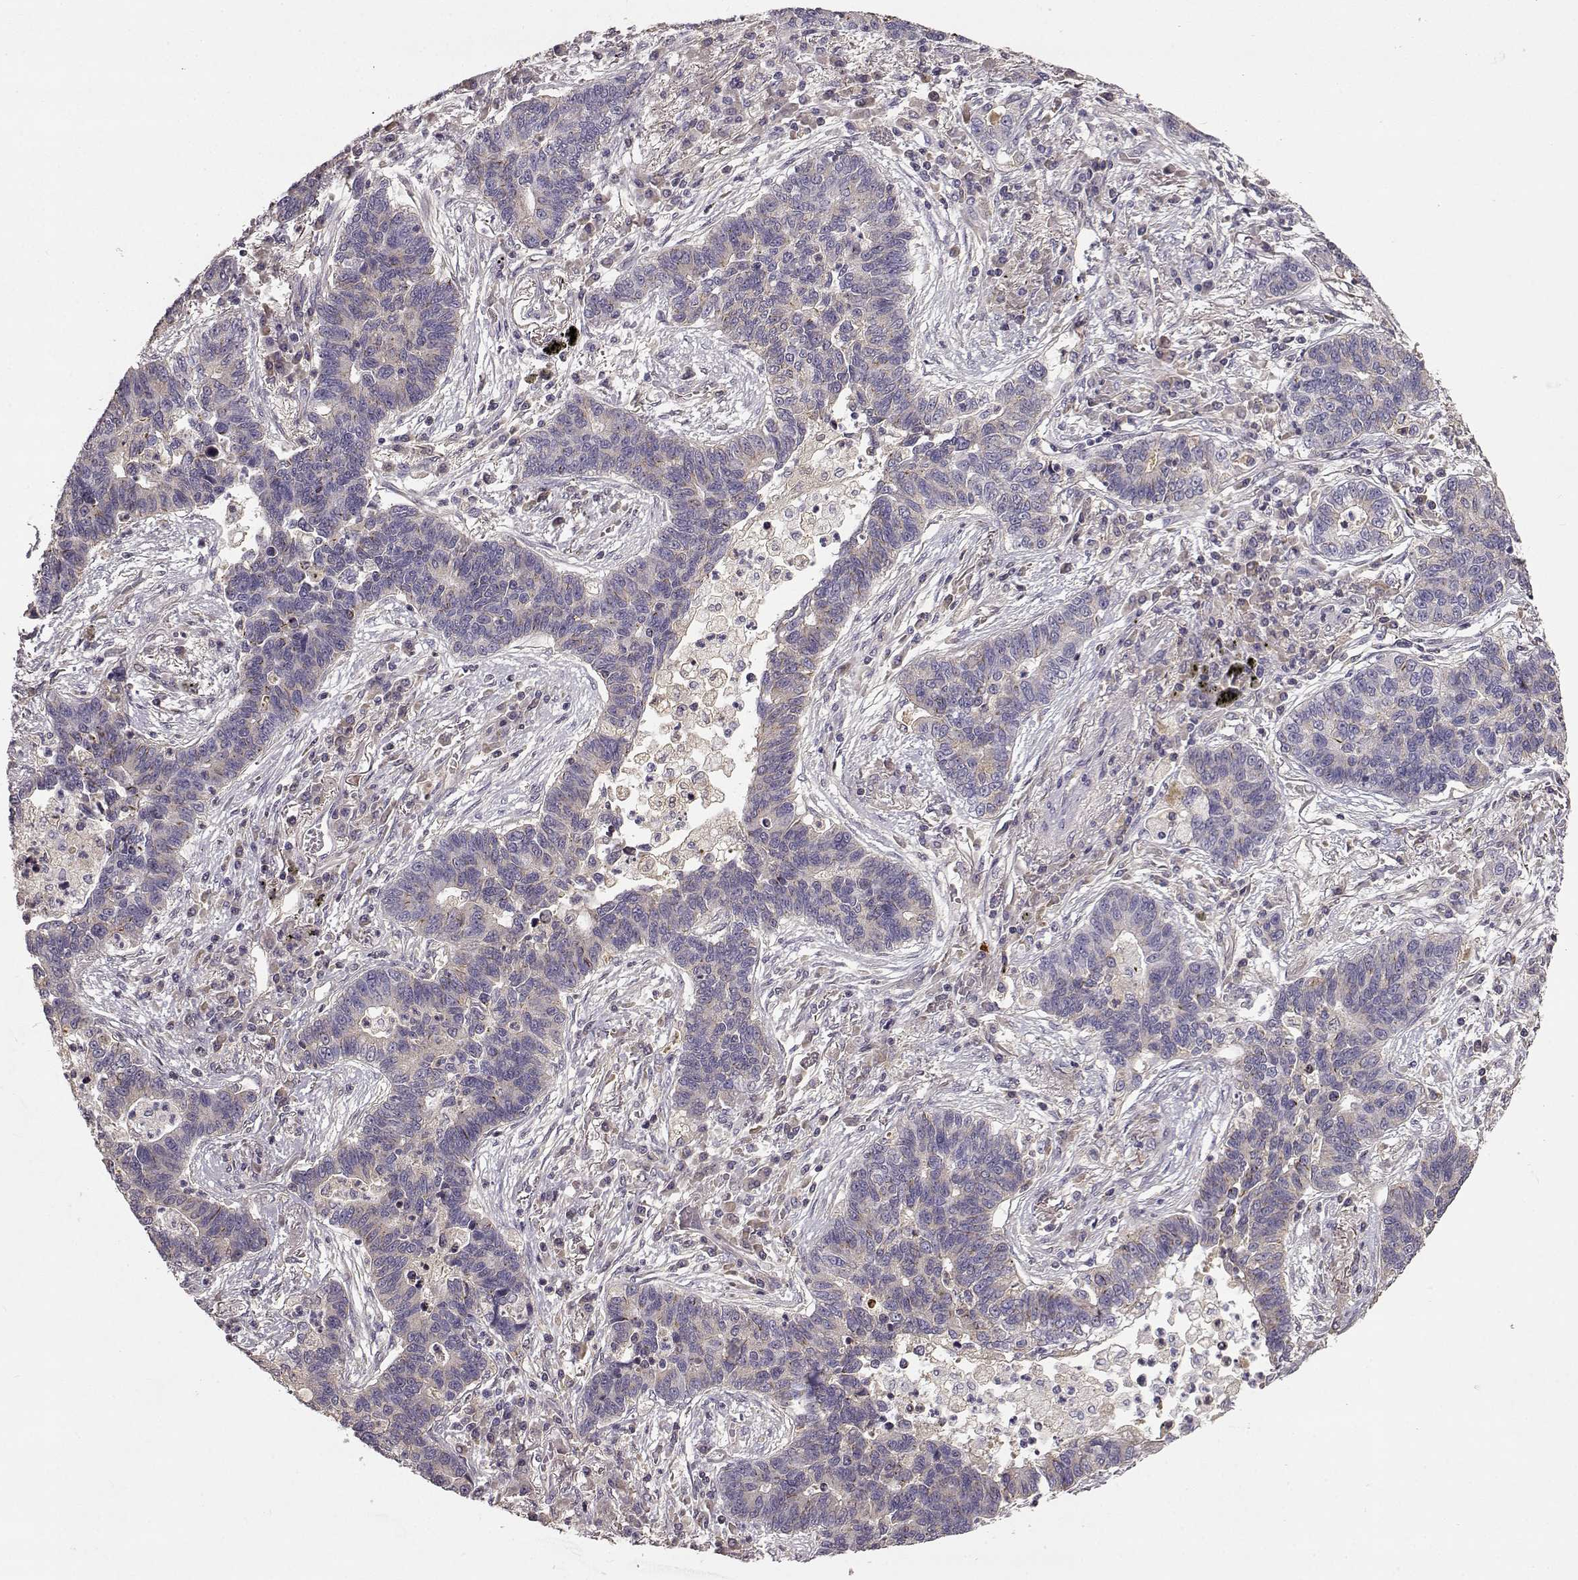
{"staining": {"intensity": "weak", "quantity": ">75%", "location": "cytoplasmic/membranous"}, "tissue": "lung cancer", "cell_type": "Tumor cells", "image_type": "cancer", "snomed": [{"axis": "morphology", "description": "Adenocarcinoma, NOS"}, {"axis": "topography", "description": "Lung"}], "caption": "This is a micrograph of IHC staining of lung cancer (adenocarcinoma), which shows weak expression in the cytoplasmic/membranous of tumor cells.", "gene": "YJEFN3", "patient": {"sex": "female", "age": 57}}